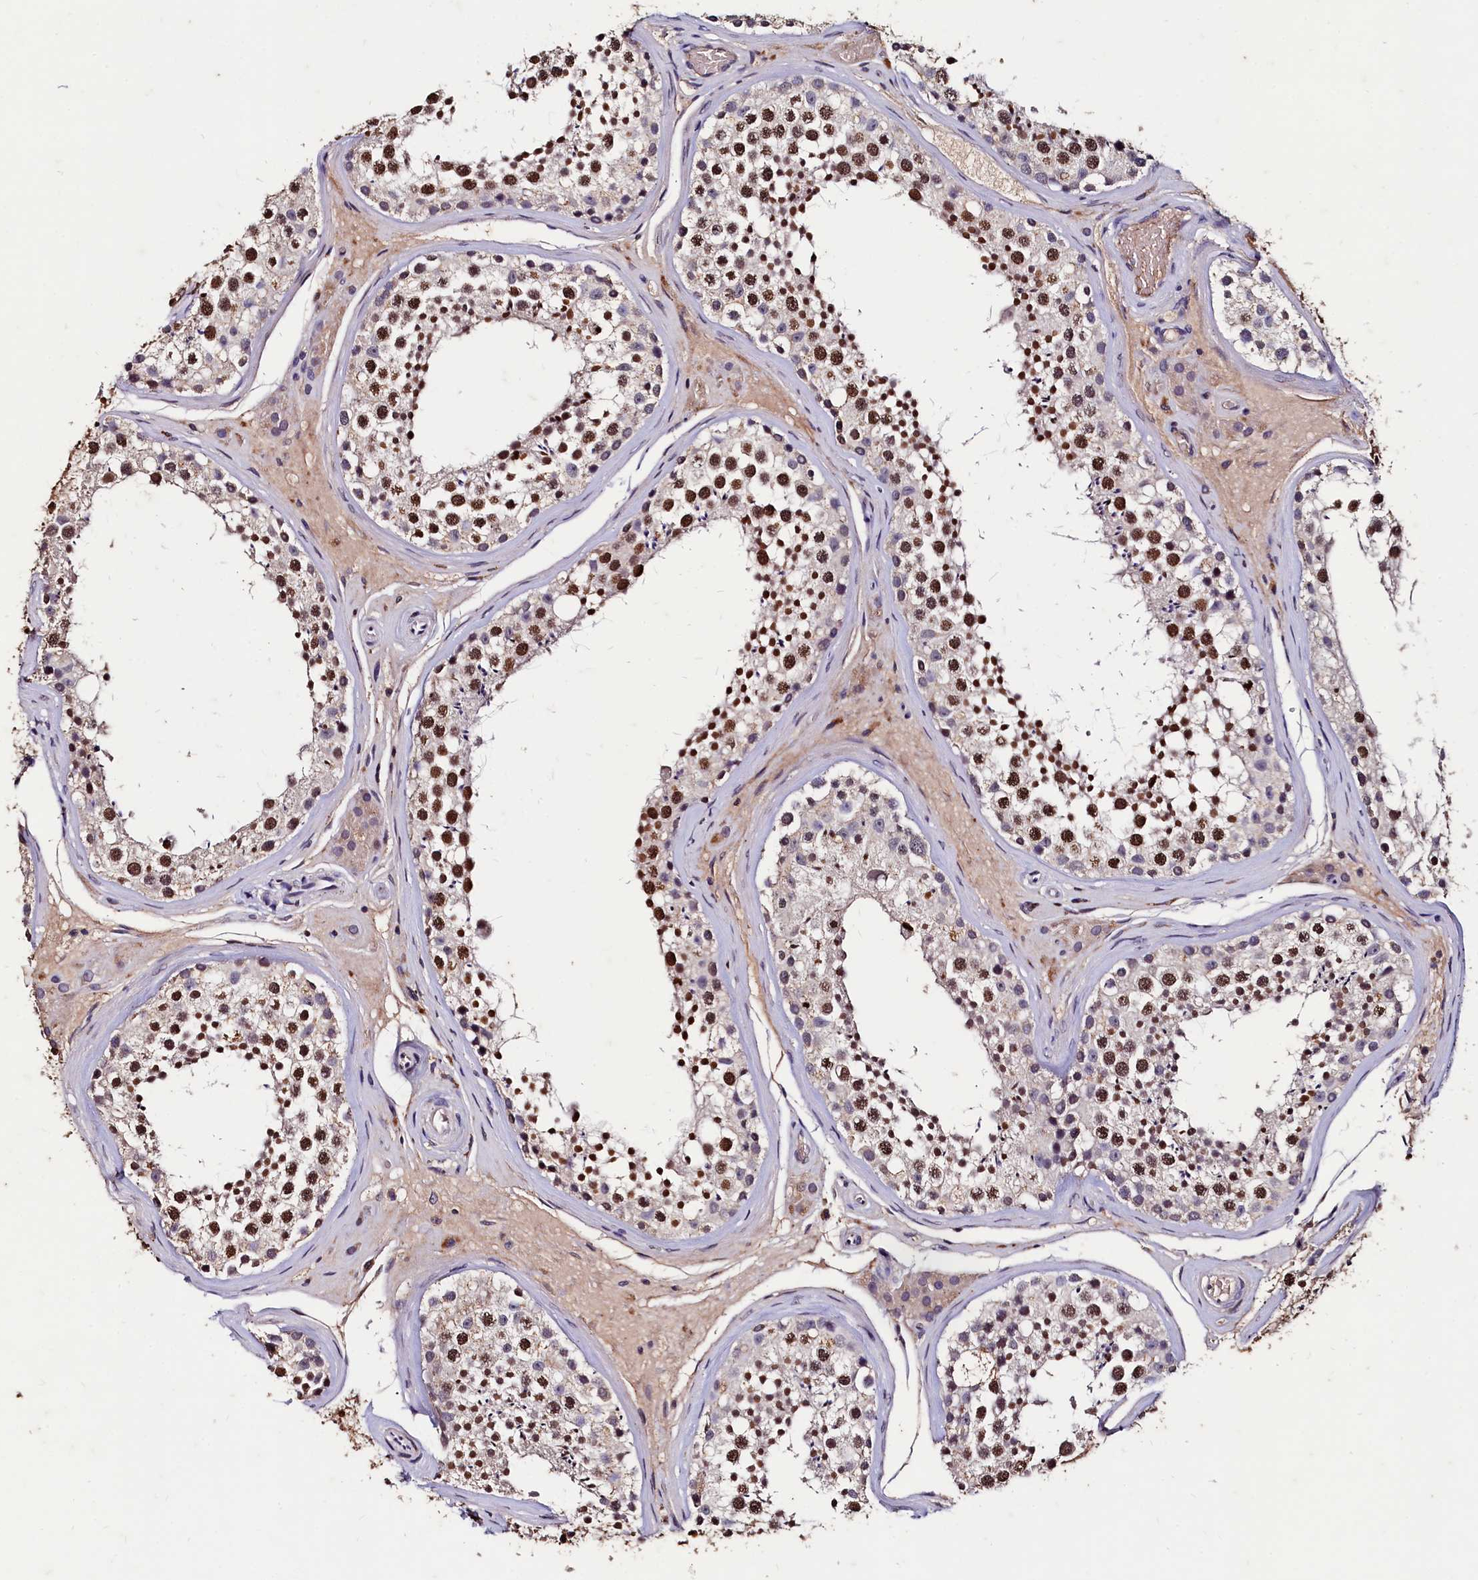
{"staining": {"intensity": "strong", "quantity": ">75%", "location": "nuclear"}, "tissue": "testis", "cell_type": "Cells in seminiferous ducts", "image_type": "normal", "snomed": [{"axis": "morphology", "description": "Normal tissue, NOS"}, {"axis": "topography", "description": "Testis"}], "caption": "Unremarkable testis was stained to show a protein in brown. There is high levels of strong nuclear positivity in about >75% of cells in seminiferous ducts. The staining was performed using DAB (3,3'-diaminobenzidine), with brown indicating positive protein expression. Nuclei are stained blue with hematoxylin.", "gene": "CSTPP1", "patient": {"sex": "male", "age": 46}}